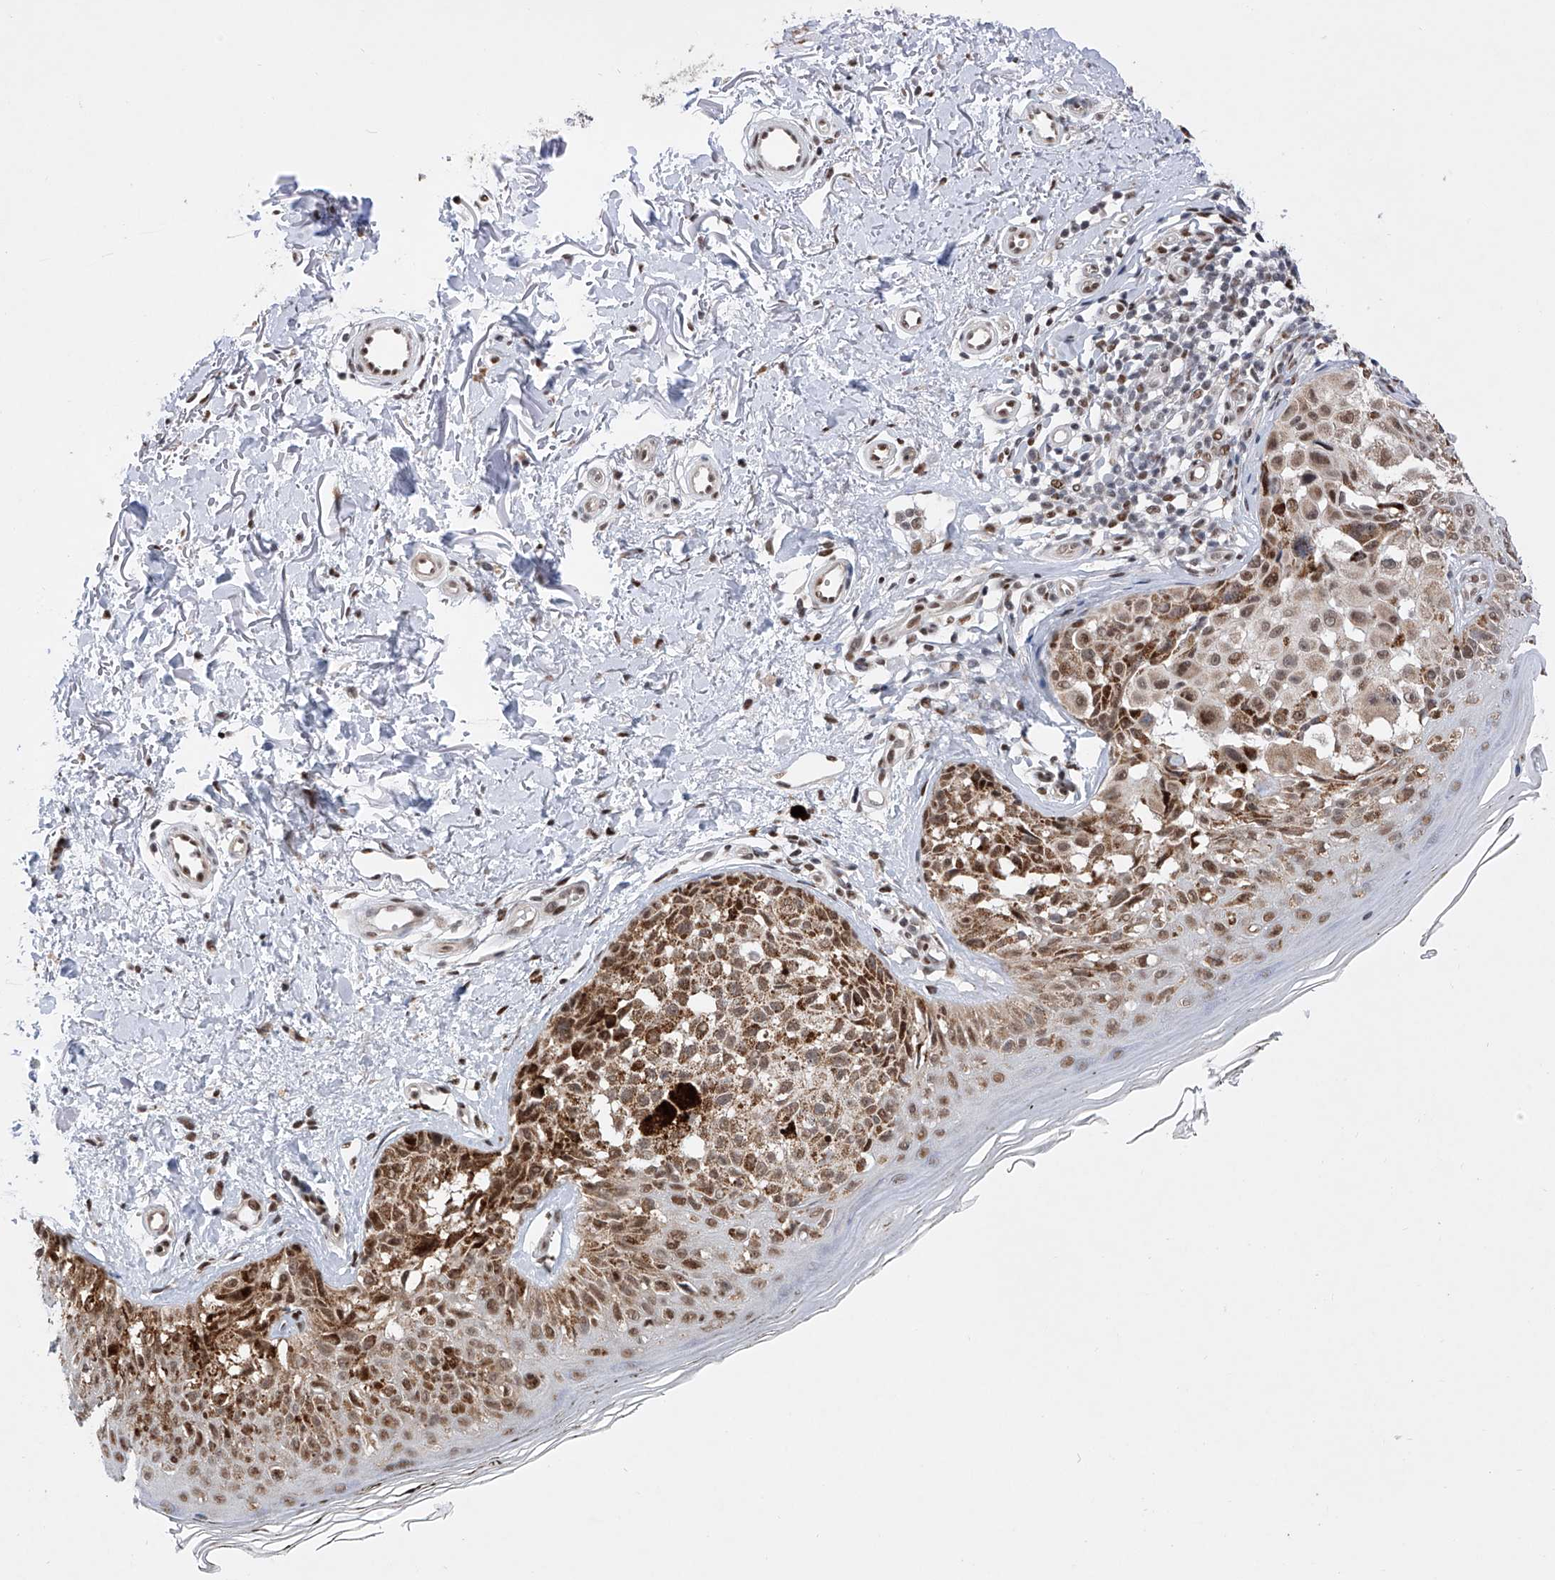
{"staining": {"intensity": "moderate", "quantity": ">75%", "location": "nuclear"}, "tissue": "melanoma", "cell_type": "Tumor cells", "image_type": "cancer", "snomed": [{"axis": "morphology", "description": "Malignant melanoma, NOS"}, {"axis": "topography", "description": "Skin"}], "caption": "Protein staining reveals moderate nuclear staining in approximately >75% of tumor cells in melanoma.", "gene": "RAD54L", "patient": {"sex": "female", "age": 50}}